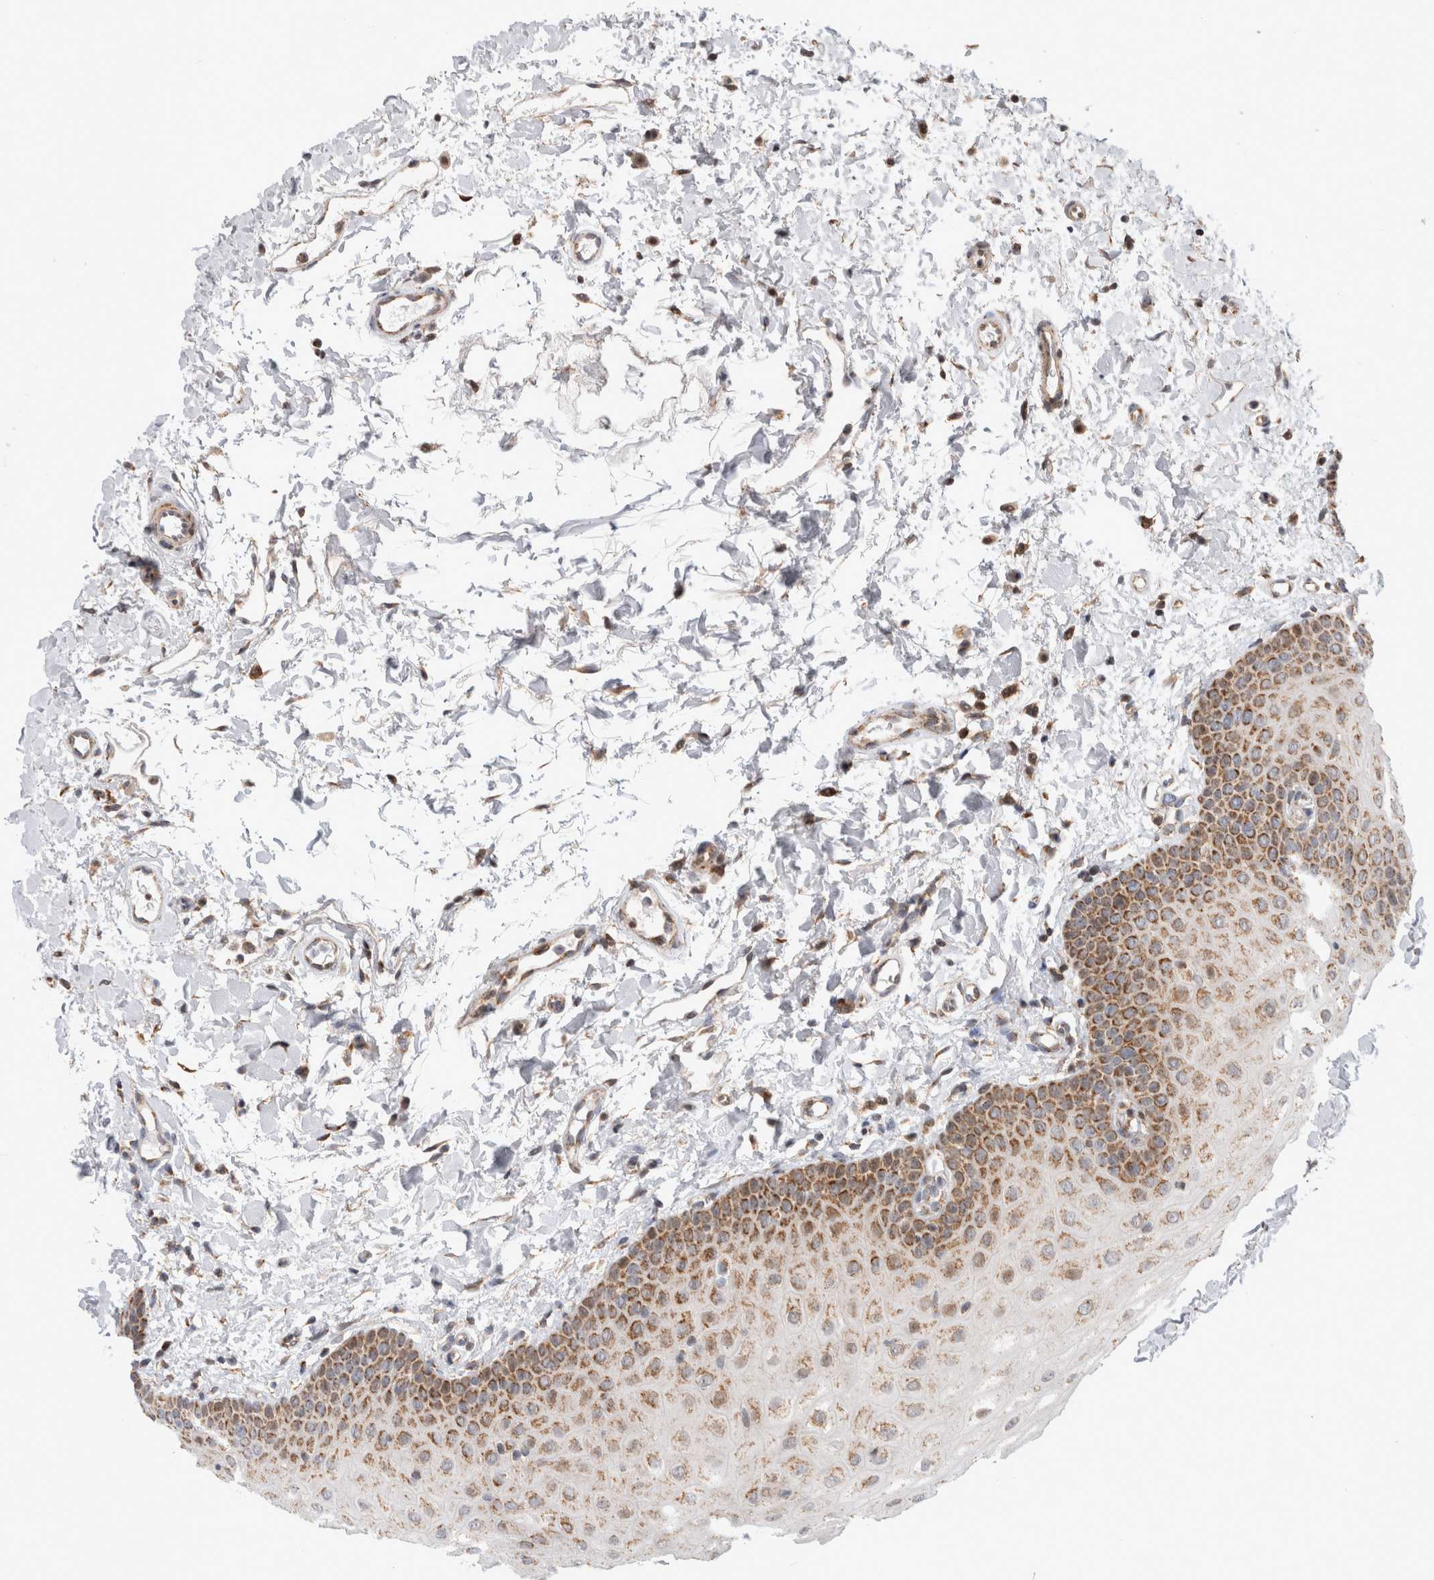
{"staining": {"intensity": "moderate", "quantity": ">75%", "location": "cytoplasmic/membranous"}, "tissue": "oral mucosa", "cell_type": "Squamous epithelial cells", "image_type": "normal", "snomed": [{"axis": "morphology", "description": "Normal tissue, NOS"}, {"axis": "topography", "description": "Skin"}, {"axis": "topography", "description": "Oral tissue"}], "caption": "Squamous epithelial cells demonstrate medium levels of moderate cytoplasmic/membranous positivity in about >75% of cells in normal human oral mucosa.", "gene": "MRPL37", "patient": {"sex": "male", "age": 84}}